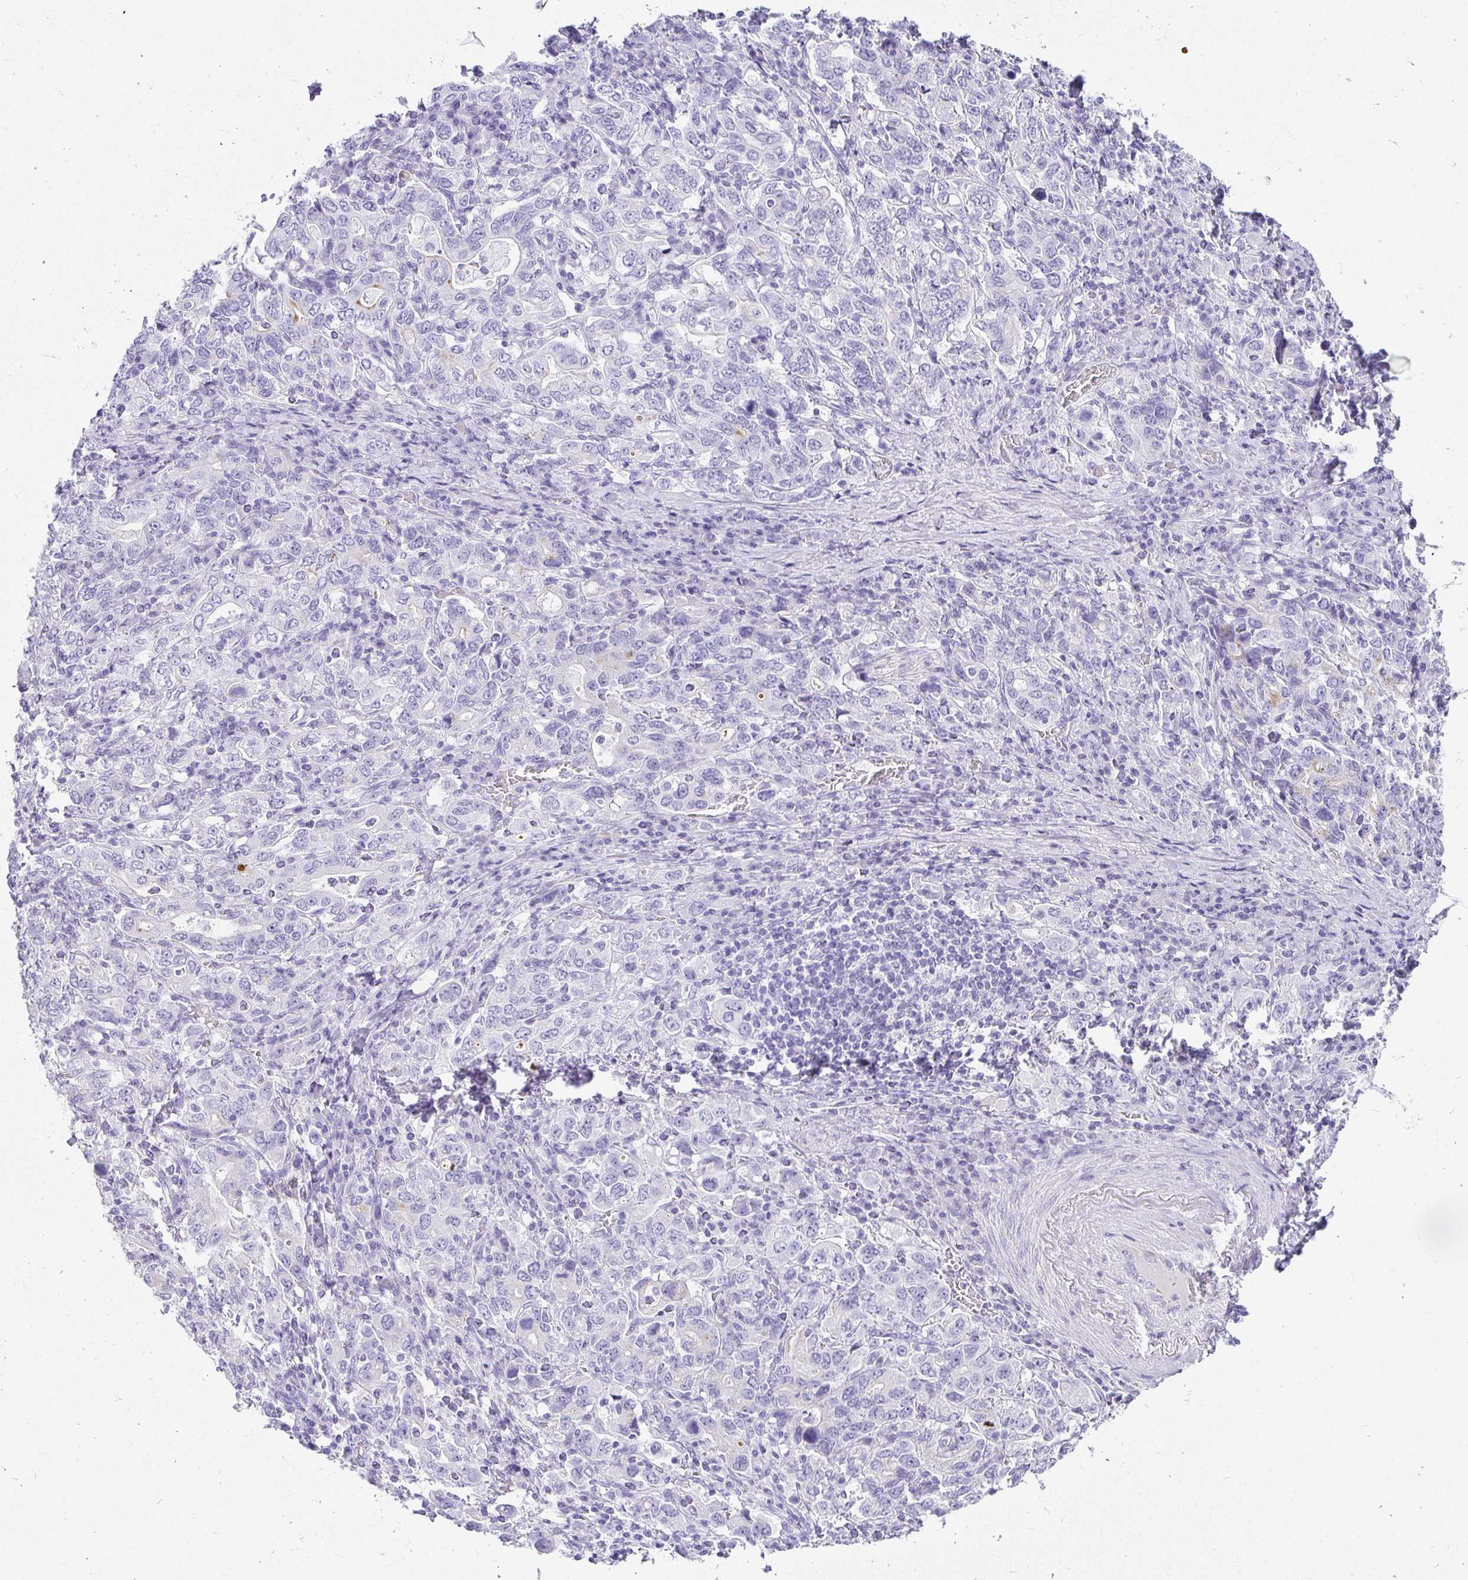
{"staining": {"intensity": "negative", "quantity": "none", "location": "none"}, "tissue": "stomach cancer", "cell_type": "Tumor cells", "image_type": "cancer", "snomed": [{"axis": "morphology", "description": "Adenocarcinoma, NOS"}, {"axis": "topography", "description": "Stomach, upper"}, {"axis": "topography", "description": "Stomach"}], "caption": "There is no significant expression in tumor cells of stomach cancer (adenocarcinoma).", "gene": "CHAT", "patient": {"sex": "male", "age": 62}}